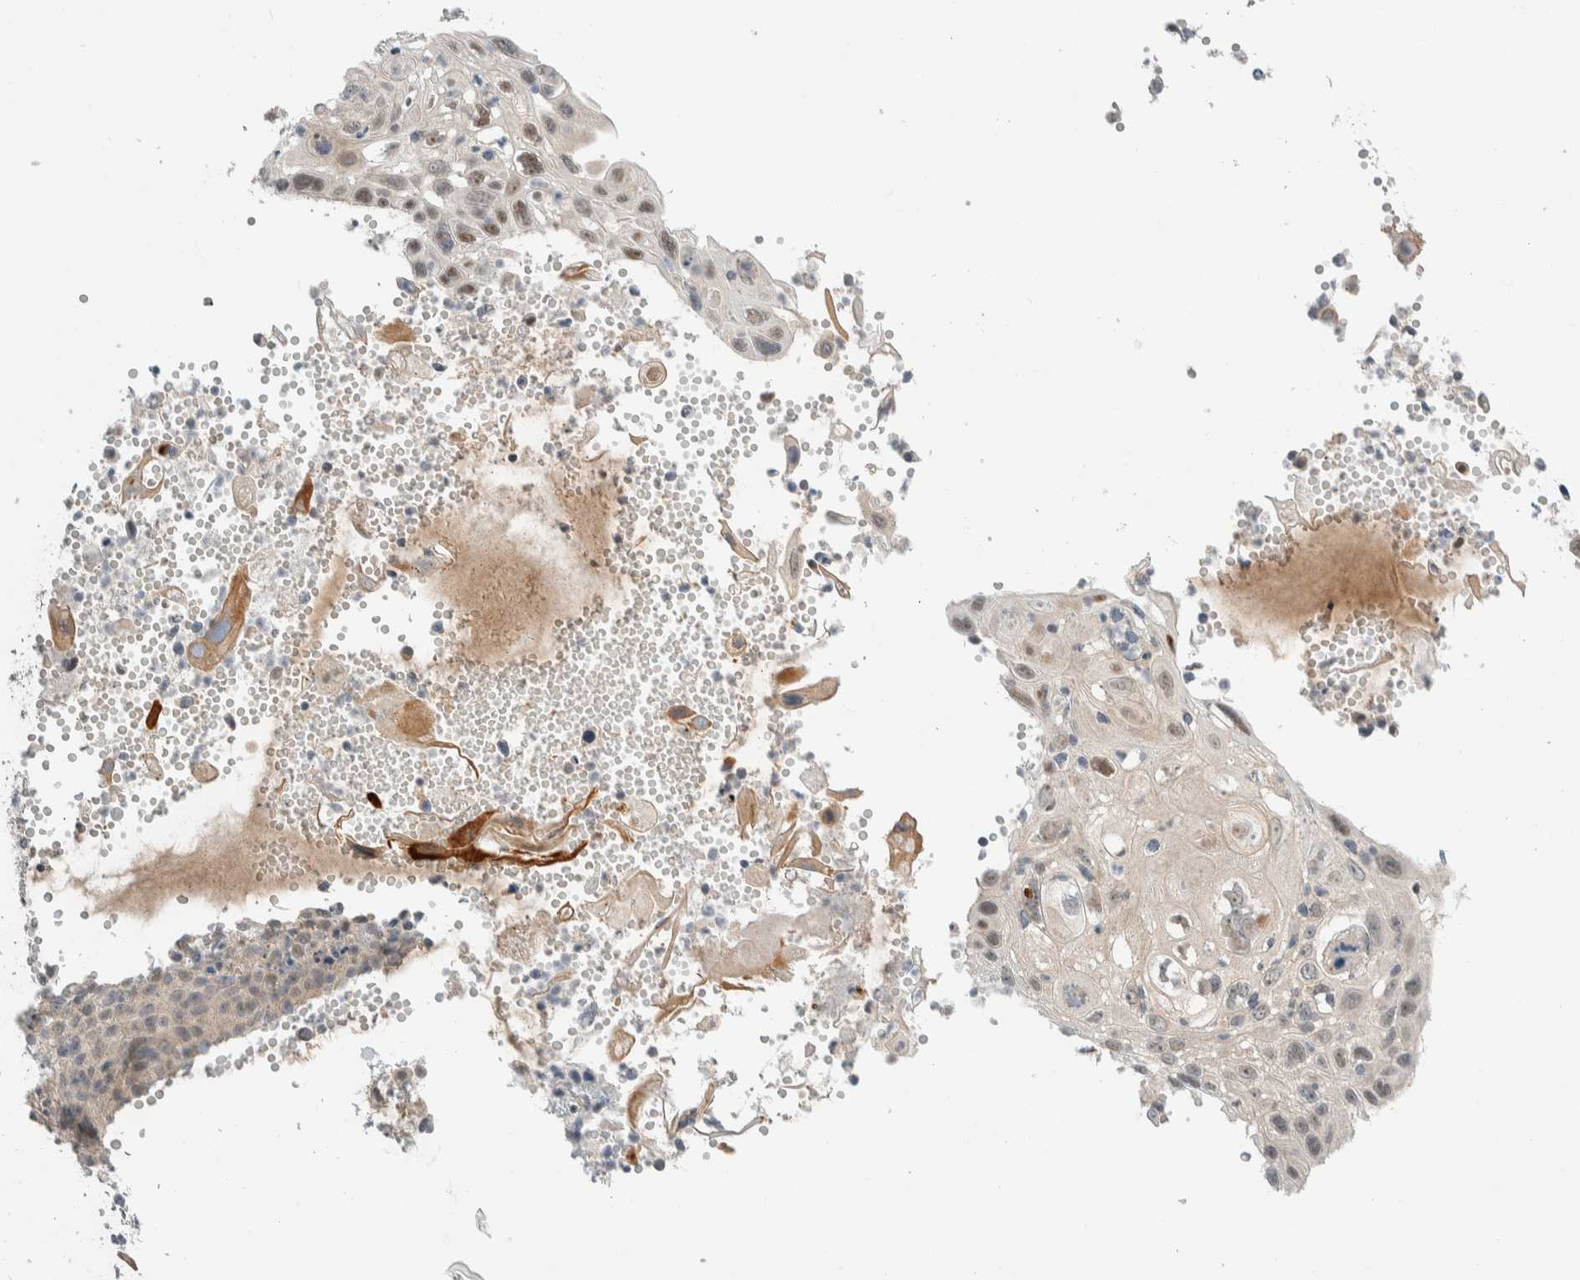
{"staining": {"intensity": "weak", "quantity": "<25%", "location": "nuclear"}, "tissue": "cervical cancer", "cell_type": "Tumor cells", "image_type": "cancer", "snomed": [{"axis": "morphology", "description": "Squamous cell carcinoma, NOS"}, {"axis": "topography", "description": "Cervix"}], "caption": "High magnification brightfield microscopy of cervical cancer stained with DAB (brown) and counterstained with hematoxylin (blue): tumor cells show no significant positivity. (Immunohistochemistry, brightfield microscopy, high magnification).", "gene": "NCR3LG1", "patient": {"sex": "female", "age": 70}}